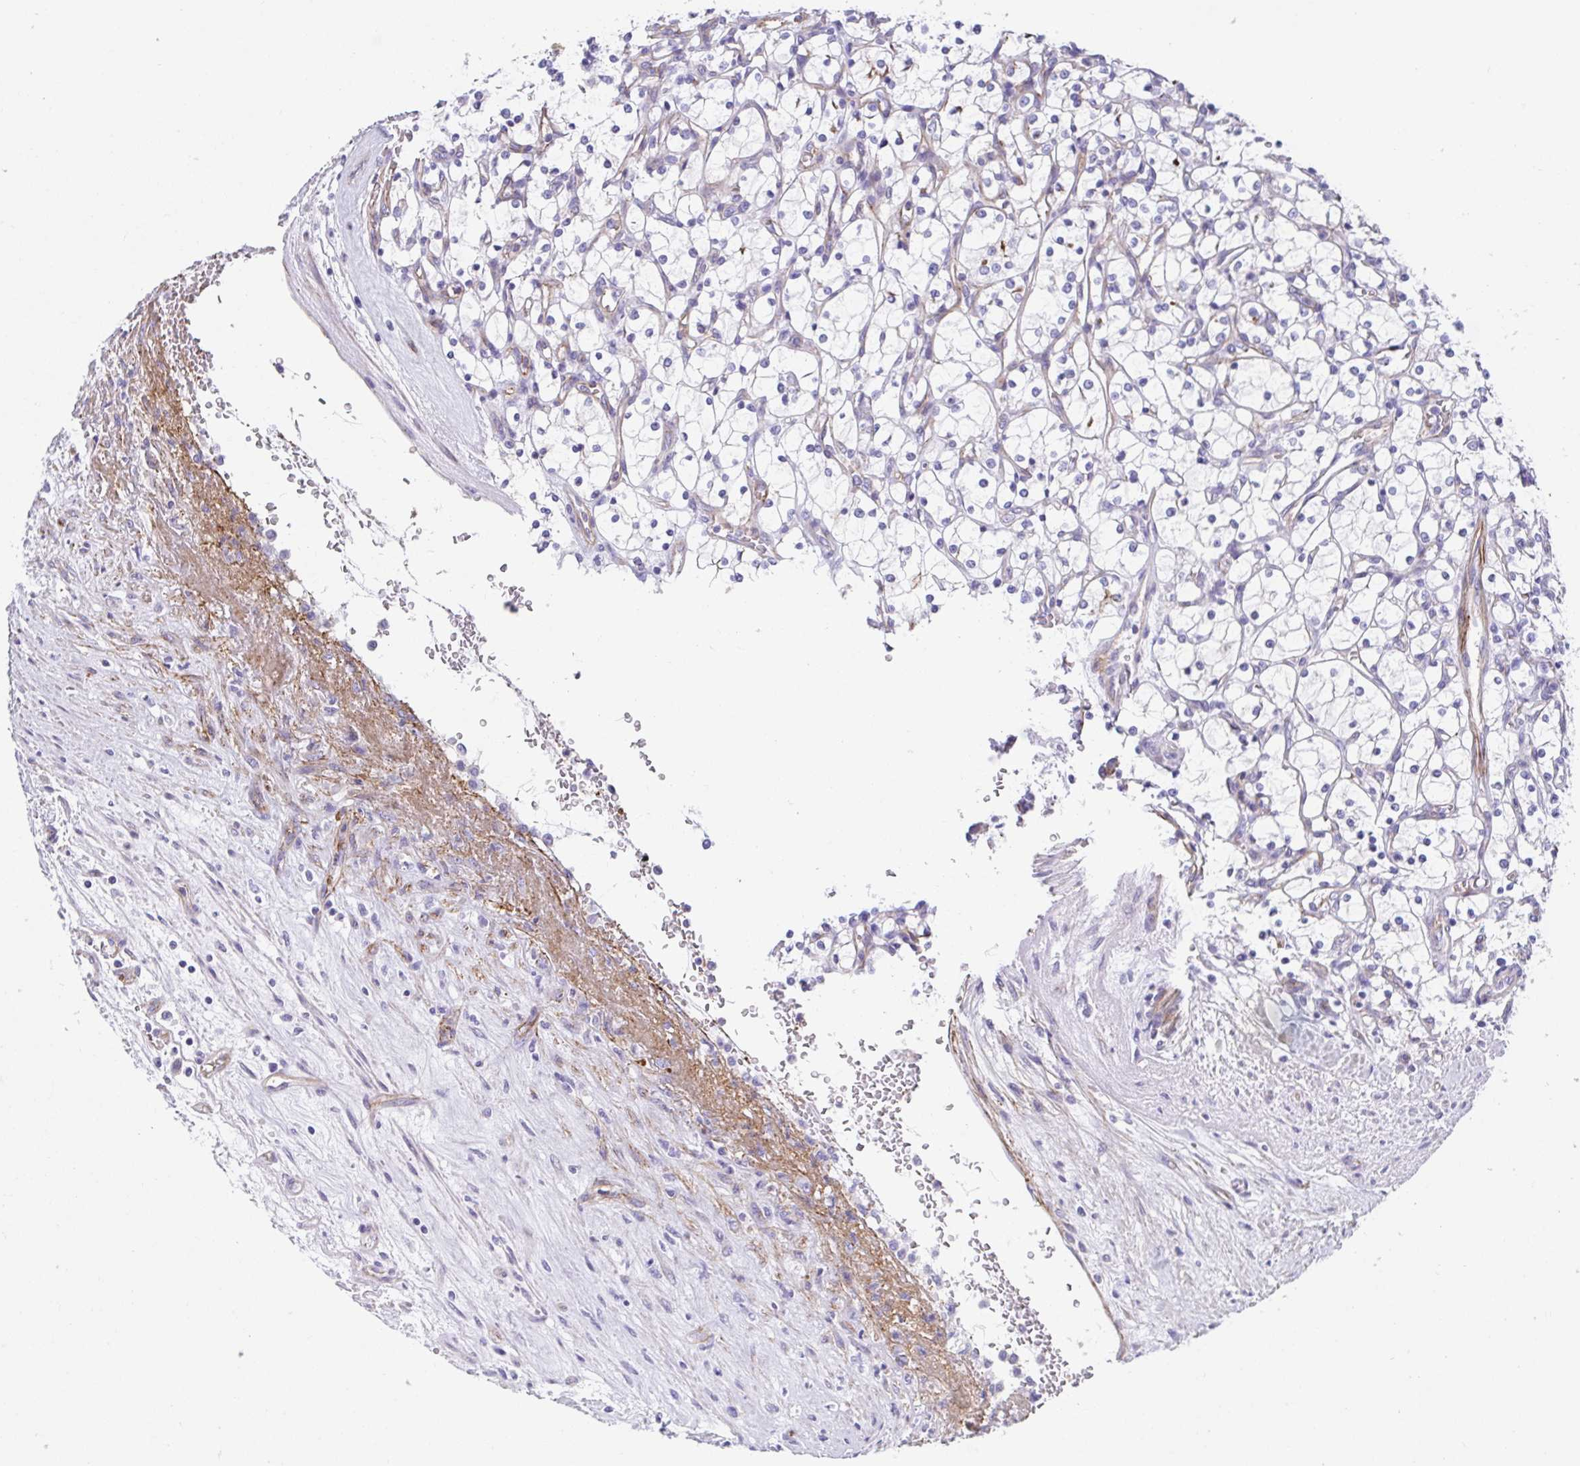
{"staining": {"intensity": "negative", "quantity": "none", "location": "none"}, "tissue": "renal cancer", "cell_type": "Tumor cells", "image_type": "cancer", "snomed": [{"axis": "morphology", "description": "Adenocarcinoma, NOS"}, {"axis": "topography", "description": "Kidney"}], "caption": "Immunohistochemistry of renal cancer (adenocarcinoma) reveals no positivity in tumor cells.", "gene": "TRAM2", "patient": {"sex": "female", "age": 69}}